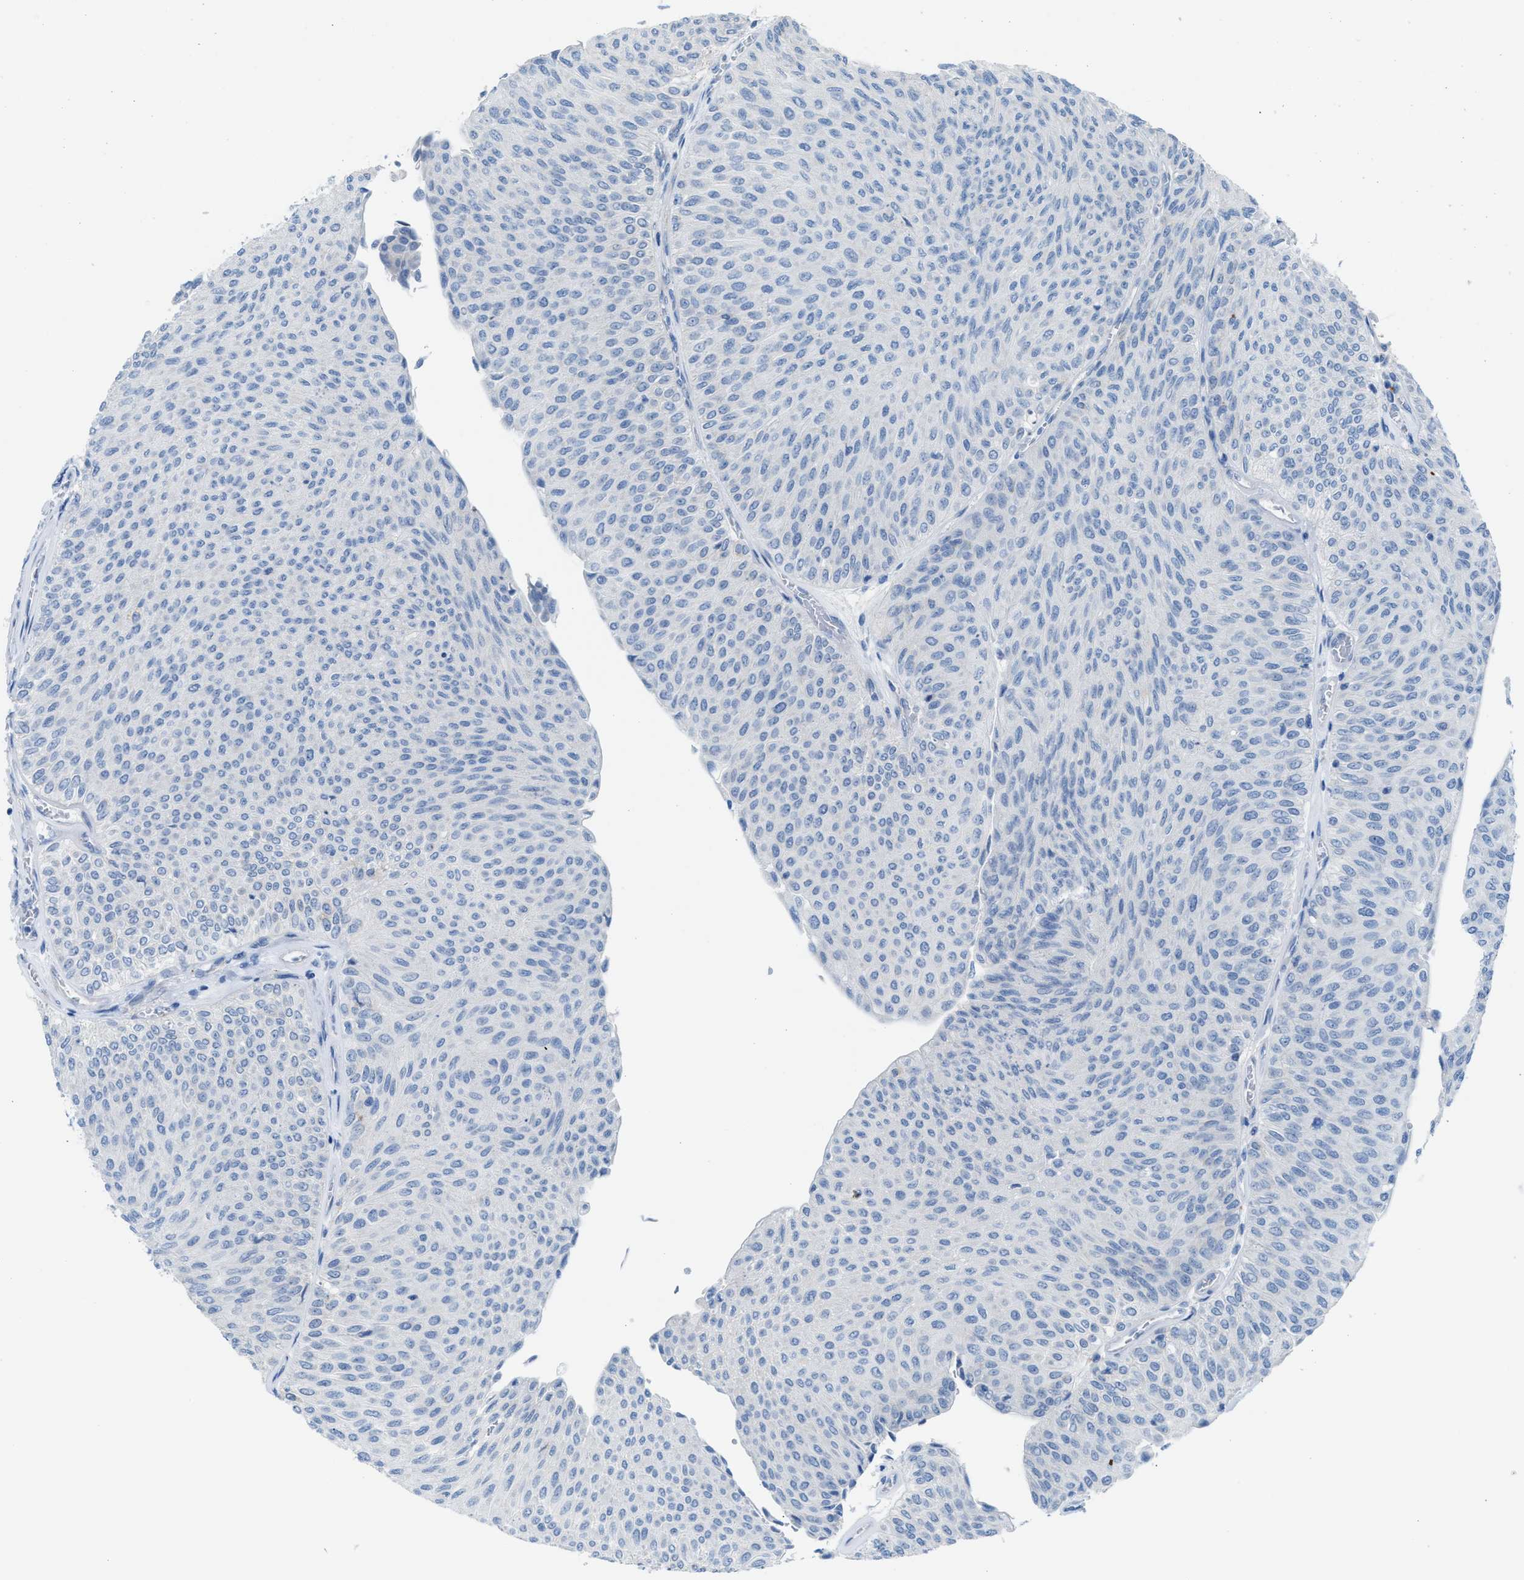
{"staining": {"intensity": "negative", "quantity": "none", "location": "none"}, "tissue": "urothelial cancer", "cell_type": "Tumor cells", "image_type": "cancer", "snomed": [{"axis": "morphology", "description": "Urothelial carcinoma, Low grade"}, {"axis": "topography", "description": "Urinary bladder"}], "caption": "This is an immunohistochemistry (IHC) image of urothelial cancer. There is no positivity in tumor cells.", "gene": "ASPA", "patient": {"sex": "male", "age": 78}}